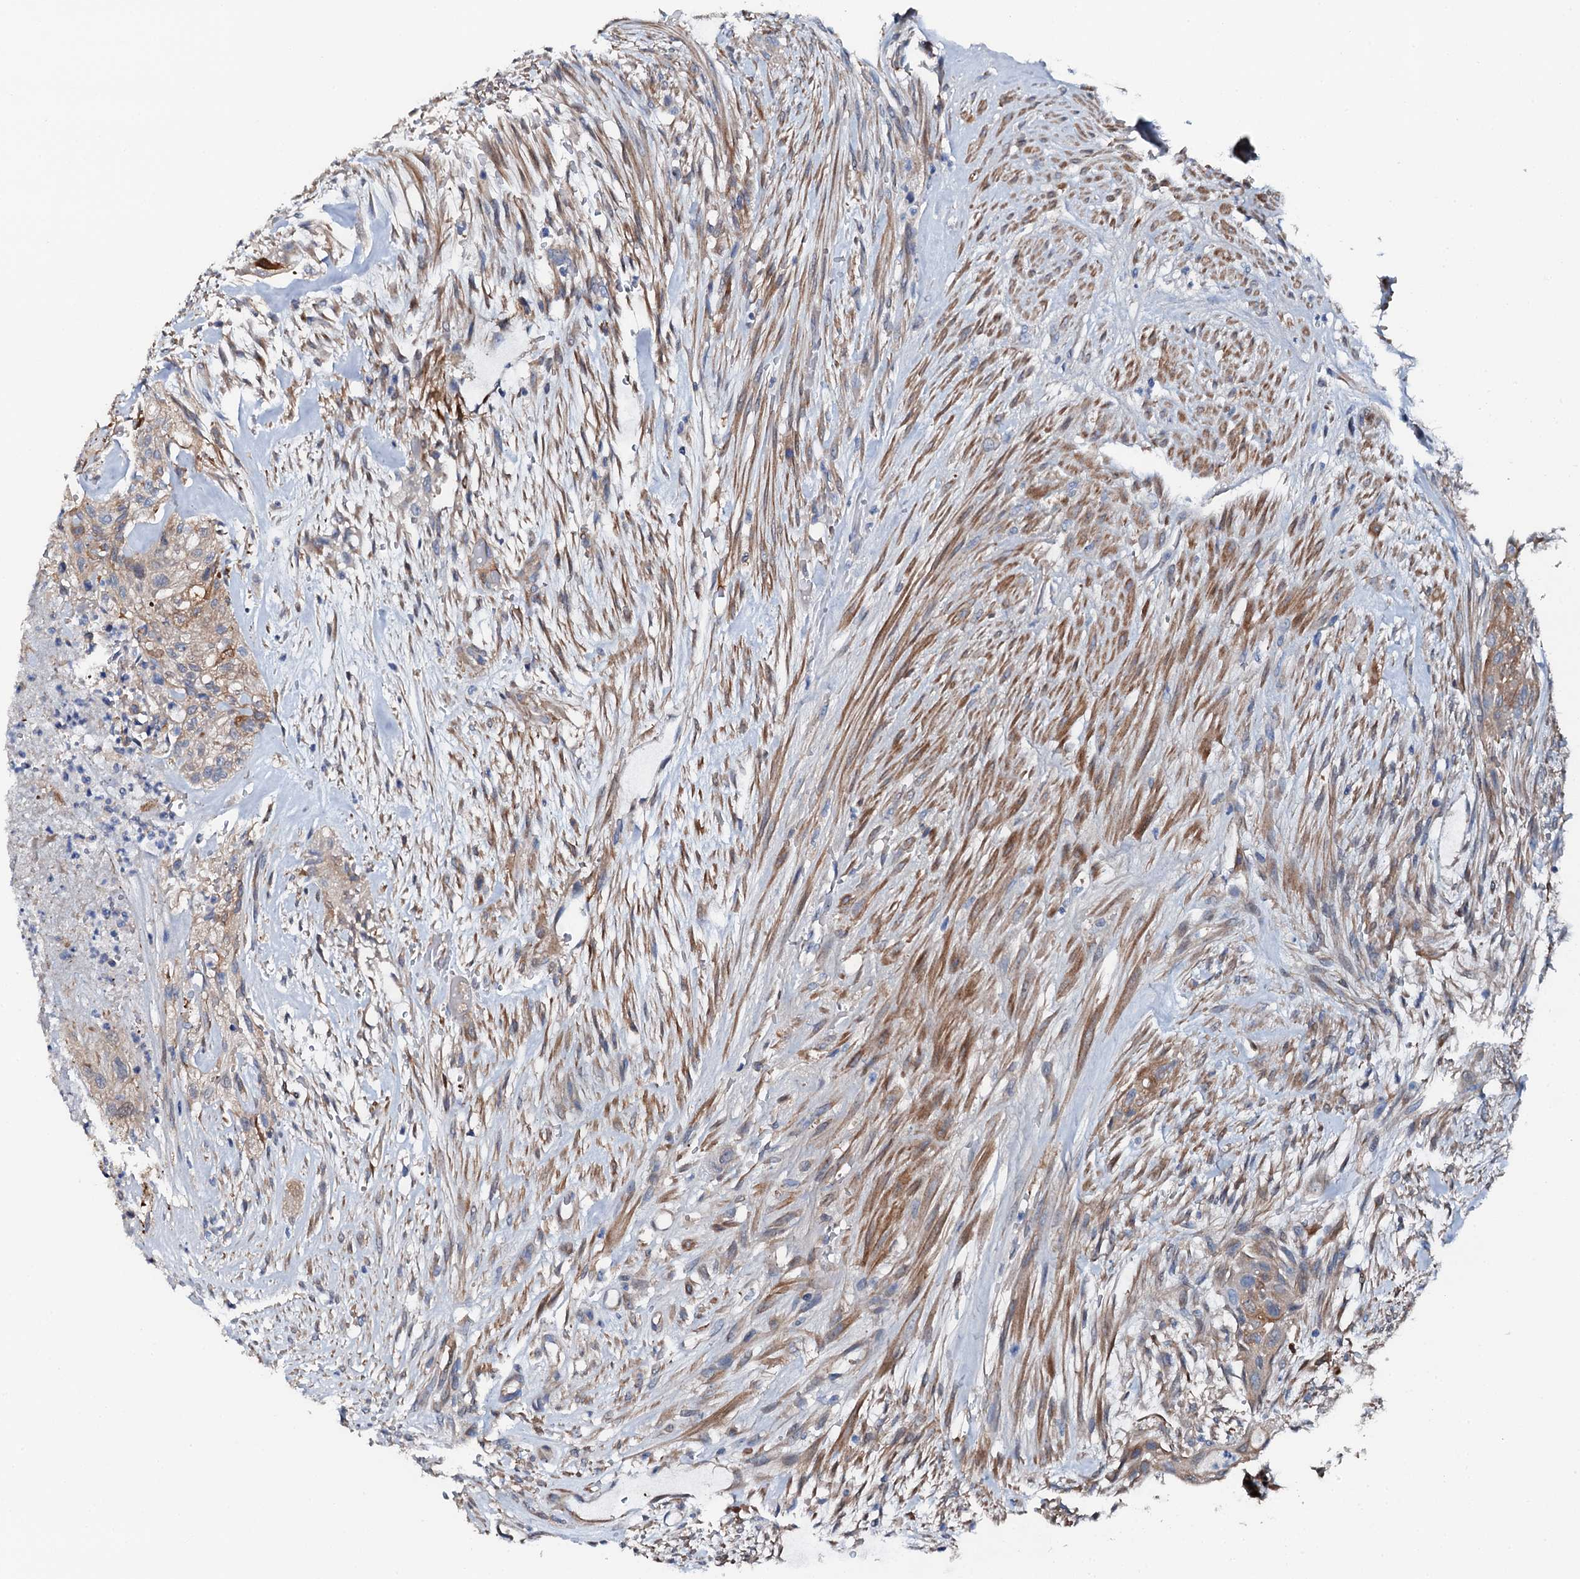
{"staining": {"intensity": "weak", "quantity": "25%-75%", "location": "cytoplasmic/membranous"}, "tissue": "urothelial cancer", "cell_type": "Tumor cells", "image_type": "cancer", "snomed": [{"axis": "morphology", "description": "Urothelial carcinoma, High grade"}, {"axis": "topography", "description": "Urinary bladder"}], "caption": "Immunohistochemistry (IHC) histopathology image of neoplastic tissue: urothelial cancer stained using immunohistochemistry displays low levels of weak protein expression localized specifically in the cytoplasmic/membranous of tumor cells, appearing as a cytoplasmic/membranous brown color.", "gene": "GFOD2", "patient": {"sex": "male", "age": 35}}